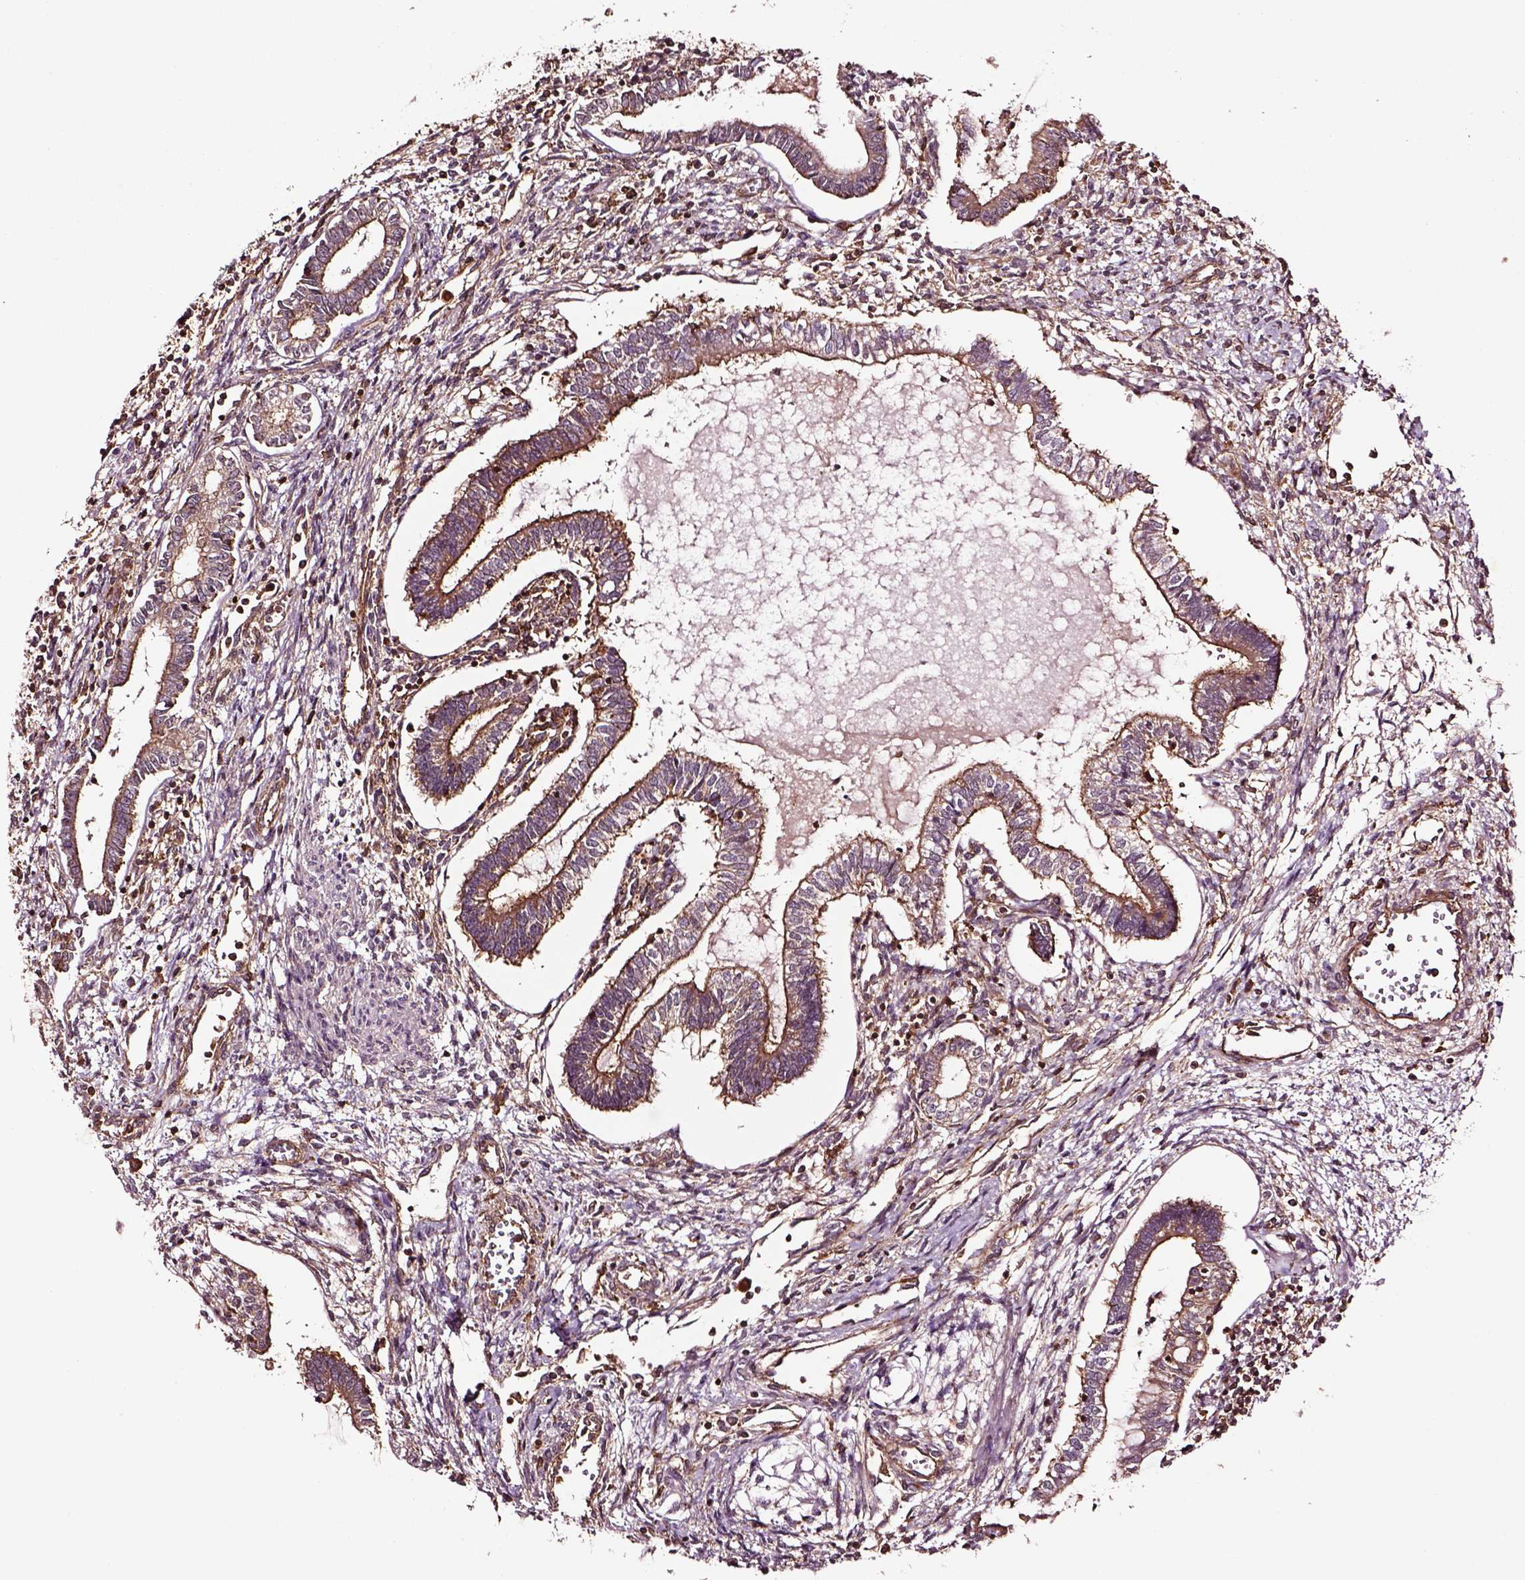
{"staining": {"intensity": "moderate", "quantity": ">75%", "location": "cytoplasmic/membranous"}, "tissue": "testis cancer", "cell_type": "Tumor cells", "image_type": "cancer", "snomed": [{"axis": "morphology", "description": "Carcinoma, Embryonal, NOS"}, {"axis": "topography", "description": "Testis"}], "caption": "Immunohistochemistry photomicrograph of neoplastic tissue: human testis cancer stained using immunohistochemistry (IHC) displays medium levels of moderate protein expression localized specifically in the cytoplasmic/membranous of tumor cells, appearing as a cytoplasmic/membranous brown color.", "gene": "RASSF5", "patient": {"sex": "male", "age": 37}}